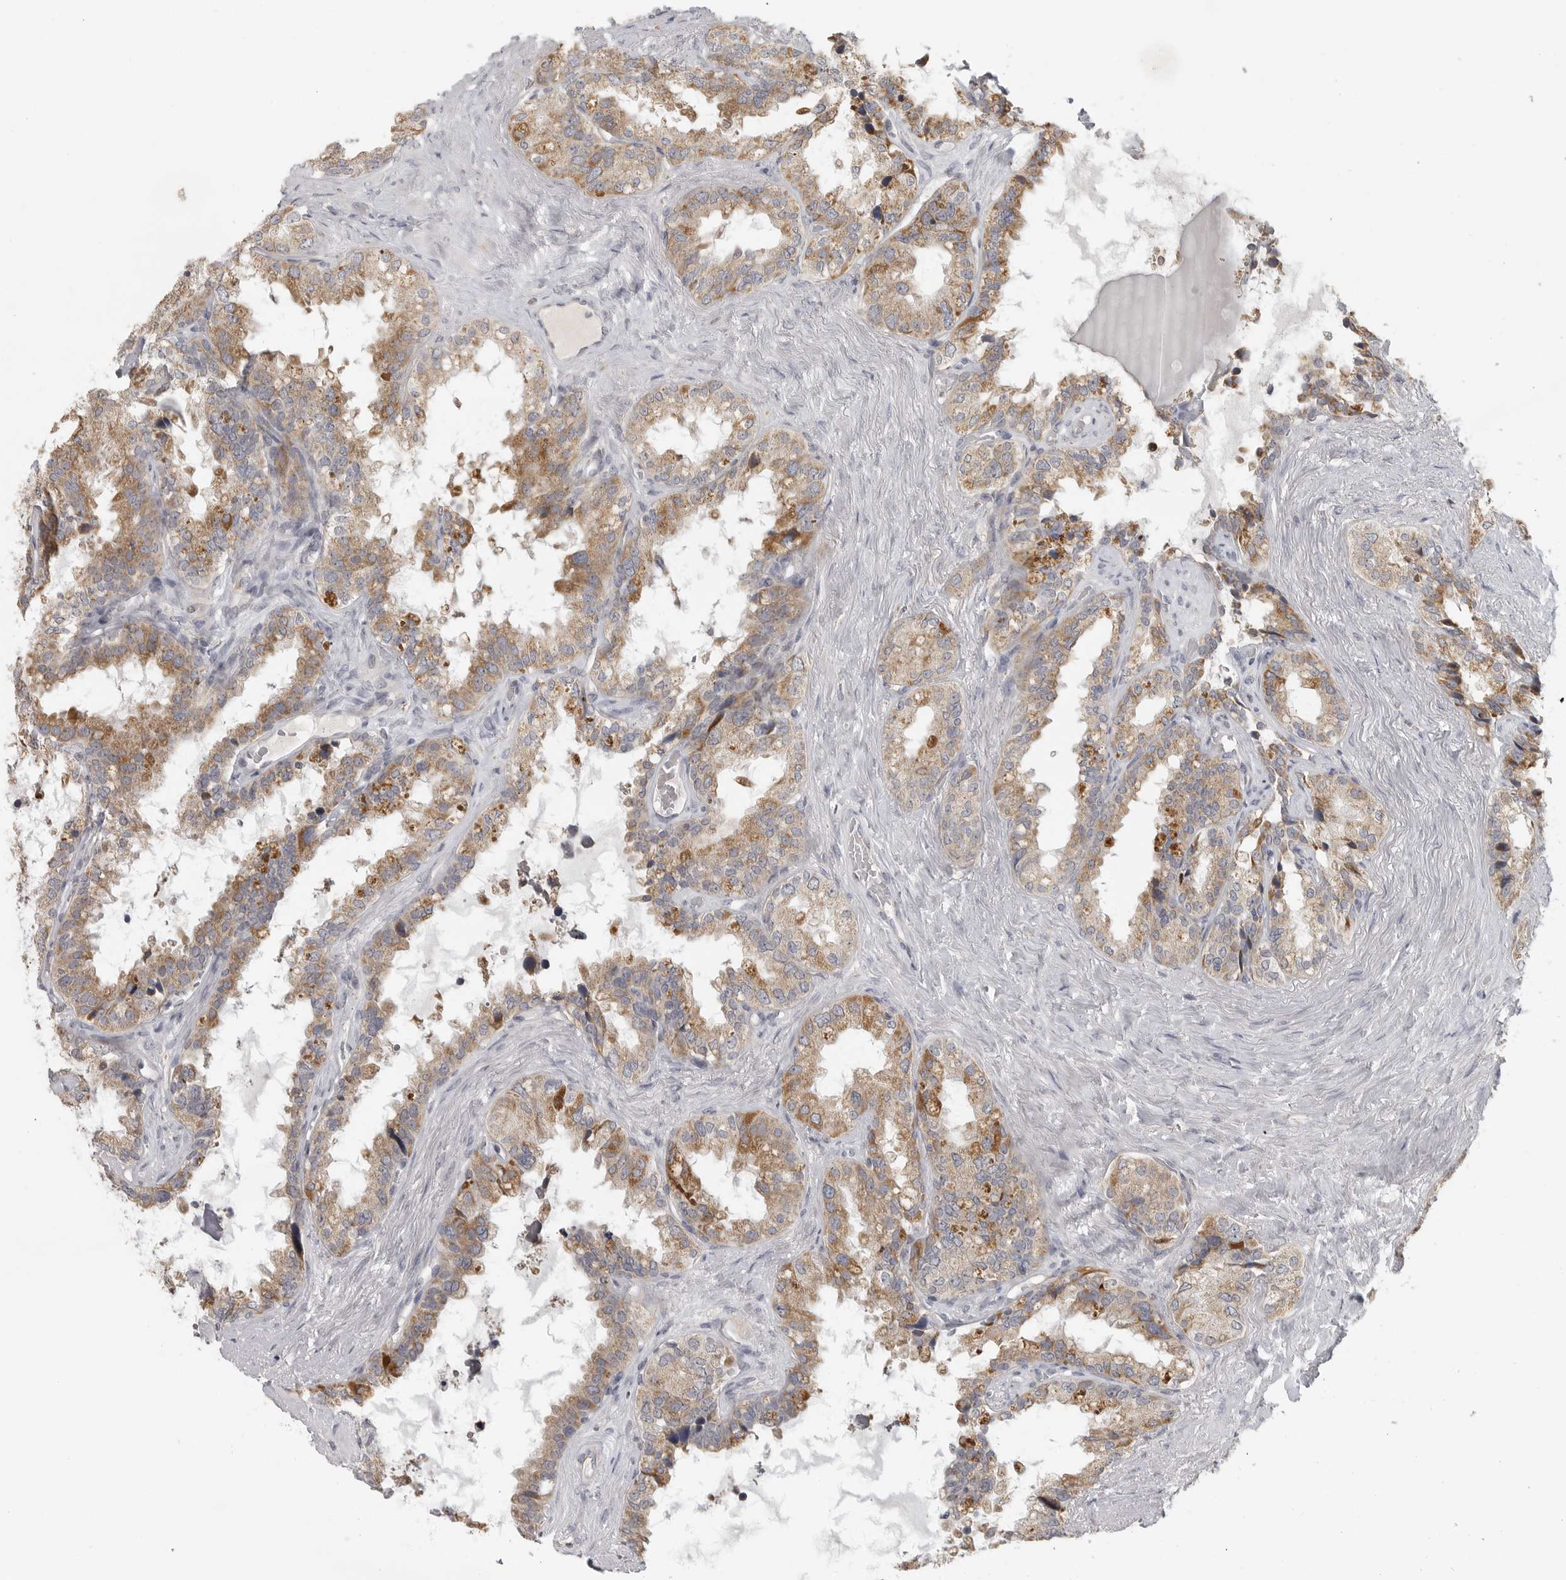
{"staining": {"intensity": "moderate", "quantity": "25%-75%", "location": "cytoplasmic/membranous"}, "tissue": "seminal vesicle", "cell_type": "Glandular cells", "image_type": "normal", "snomed": [{"axis": "morphology", "description": "Normal tissue, NOS"}, {"axis": "topography", "description": "Seminal veicle"}], "caption": "This is an image of immunohistochemistry staining of normal seminal vesicle, which shows moderate expression in the cytoplasmic/membranous of glandular cells.", "gene": "RXFP3", "patient": {"sex": "male", "age": 80}}